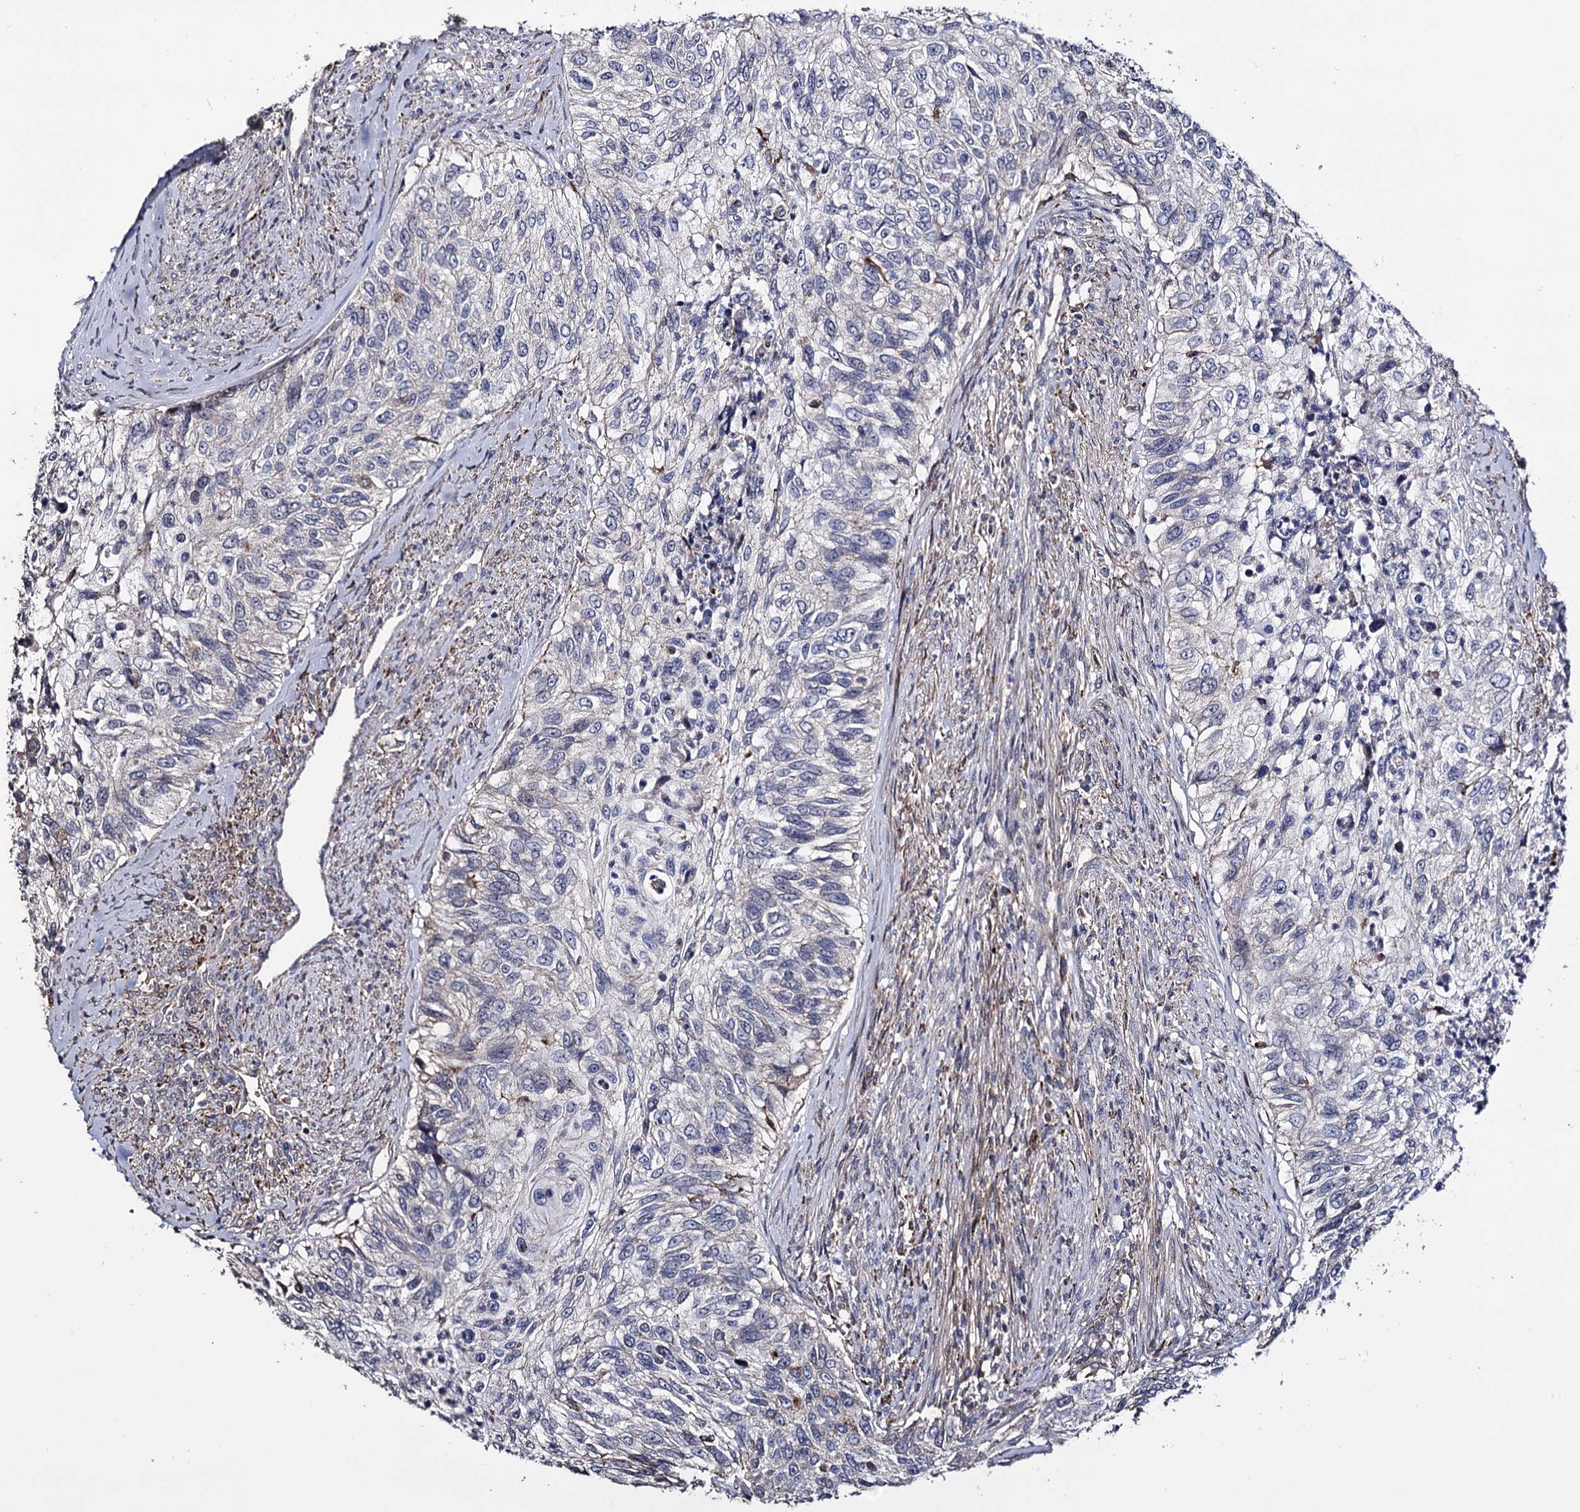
{"staining": {"intensity": "negative", "quantity": "none", "location": "none"}, "tissue": "urothelial cancer", "cell_type": "Tumor cells", "image_type": "cancer", "snomed": [{"axis": "morphology", "description": "Urothelial carcinoma, High grade"}, {"axis": "topography", "description": "Urinary bladder"}], "caption": "Histopathology image shows no significant protein positivity in tumor cells of urothelial carcinoma (high-grade).", "gene": "MICAL2", "patient": {"sex": "female", "age": 60}}